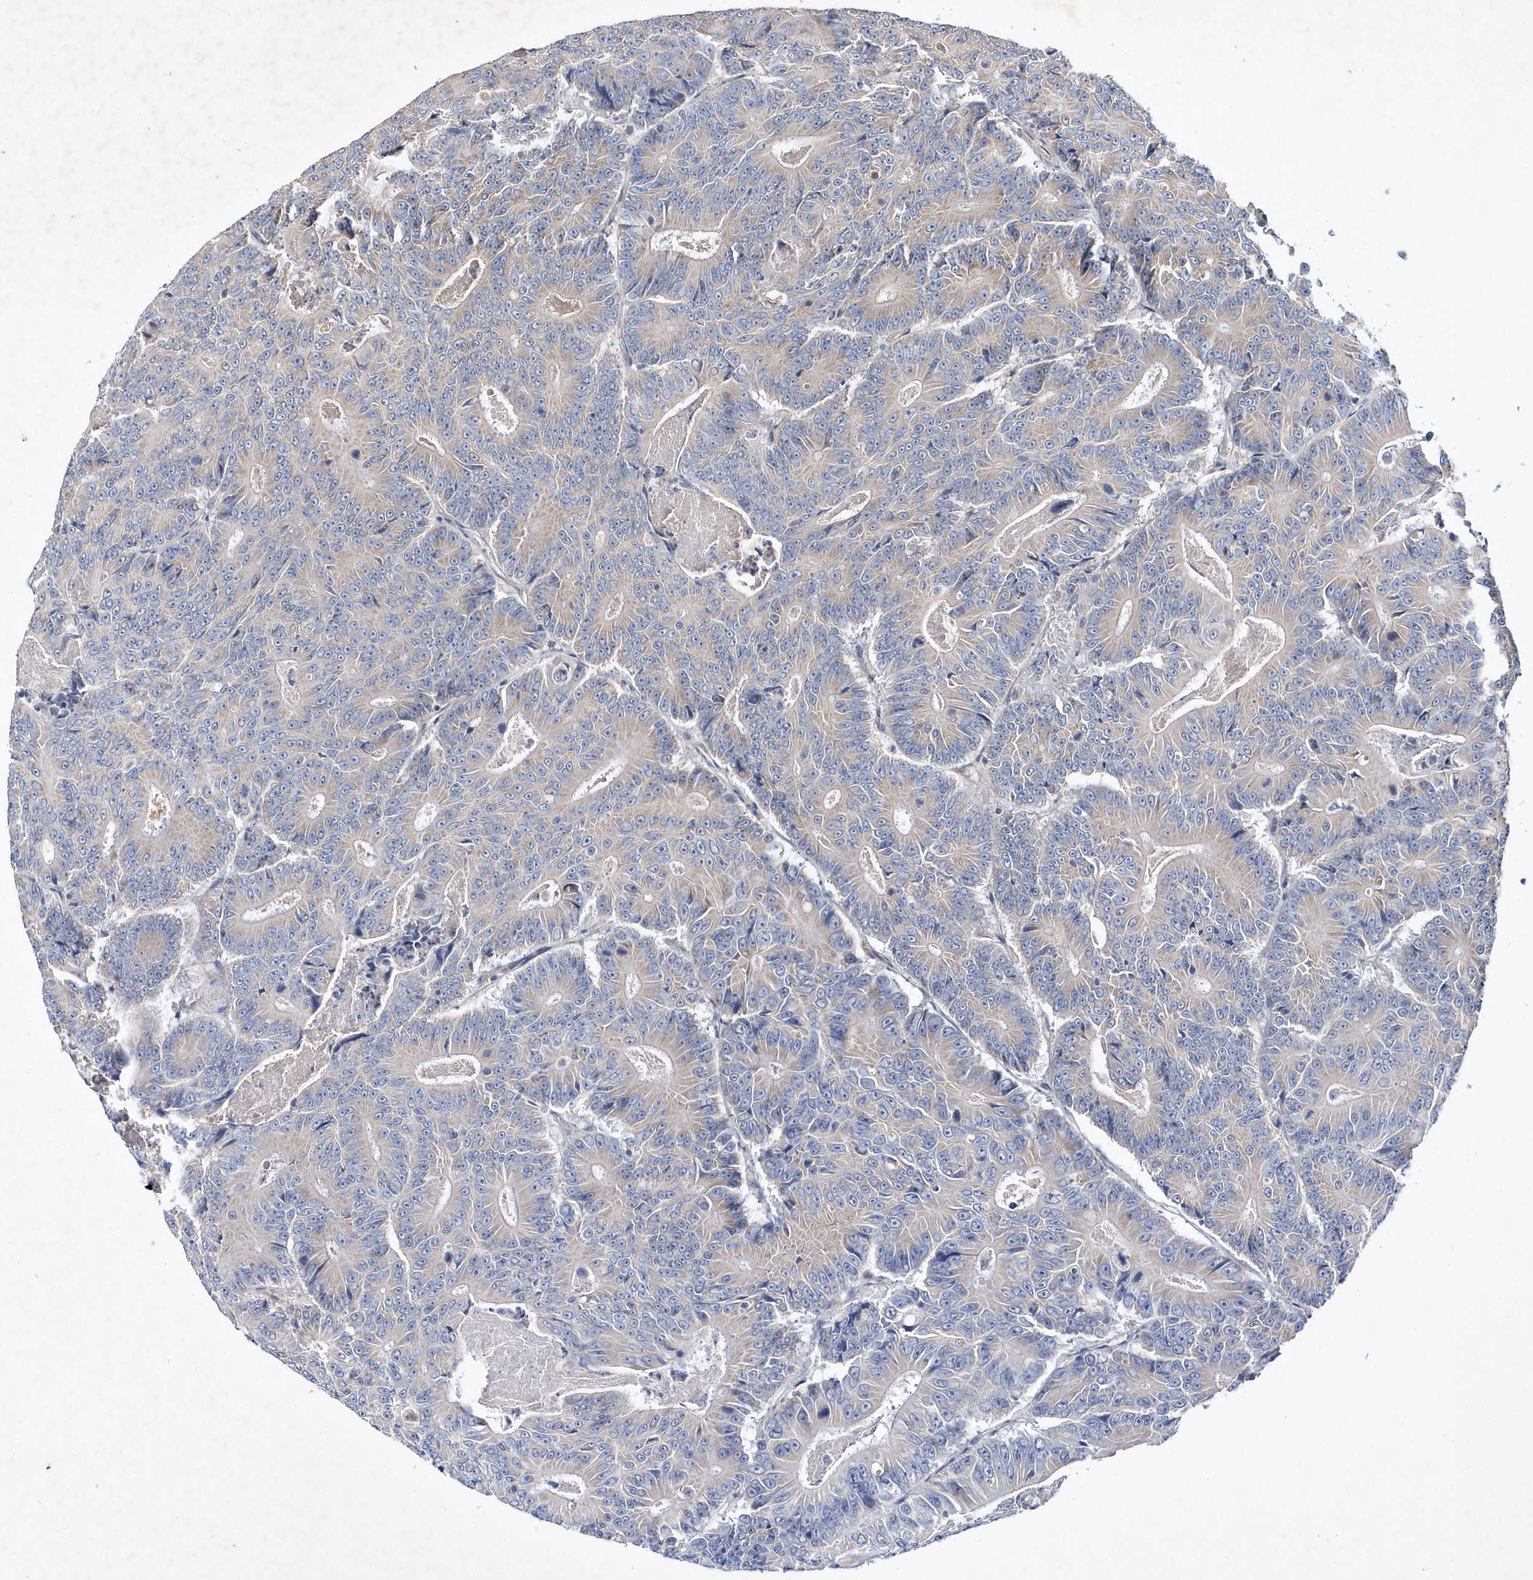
{"staining": {"intensity": "negative", "quantity": "none", "location": "none"}, "tissue": "colorectal cancer", "cell_type": "Tumor cells", "image_type": "cancer", "snomed": [{"axis": "morphology", "description": "Adenocarcinoma, NOS"}, {"axis": "topography", "description": "Colon"}], "caption": "Human adenocarcinoma (colorectal) stained for a protein using immunohistochemistry (IHC) reveals no positivity in tumor cells.", "gene": "METTL8", "patient": {"sex": "male", "age": 83}}